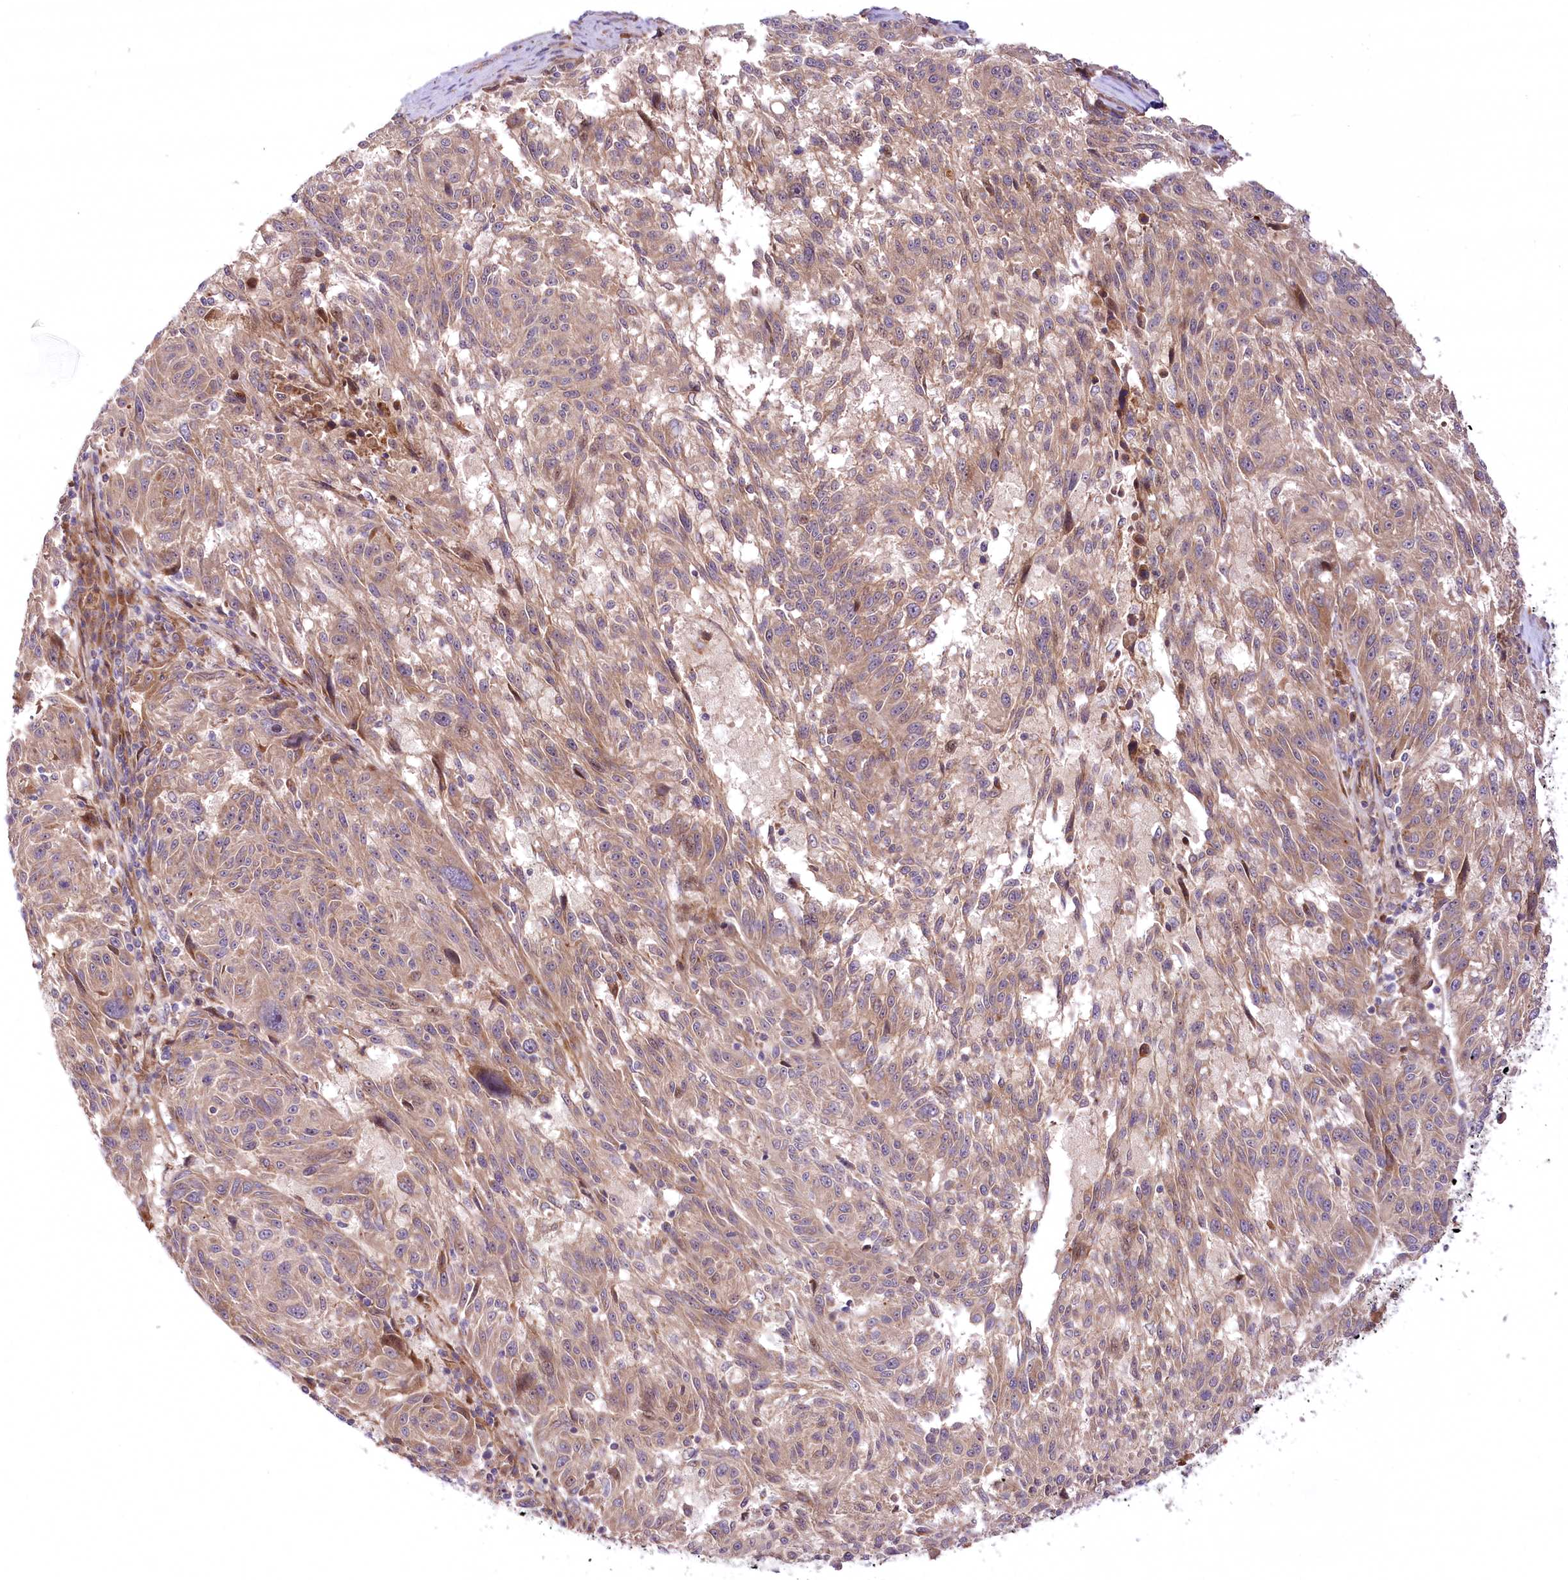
{"staining": {"intensity": "moderate", "quantity": ">75%", "location": "cytoplasmic/membranous"}, "tissue": "melanoma", "cell_type": "Tumor cells", "image_type": "cancer", "snomed": [{"axis": "morphology", "description": "Malignant melanoma, NOS"}, {"axis": "topography", "description": "Skin"}], "caption": "The immunohistochemical stain labels moderate cytoplasmic/membranous staining in tumor cells of melanoma tissue.", "gene": "PSTK", "patient": {"sex": "male", "age": 53}}